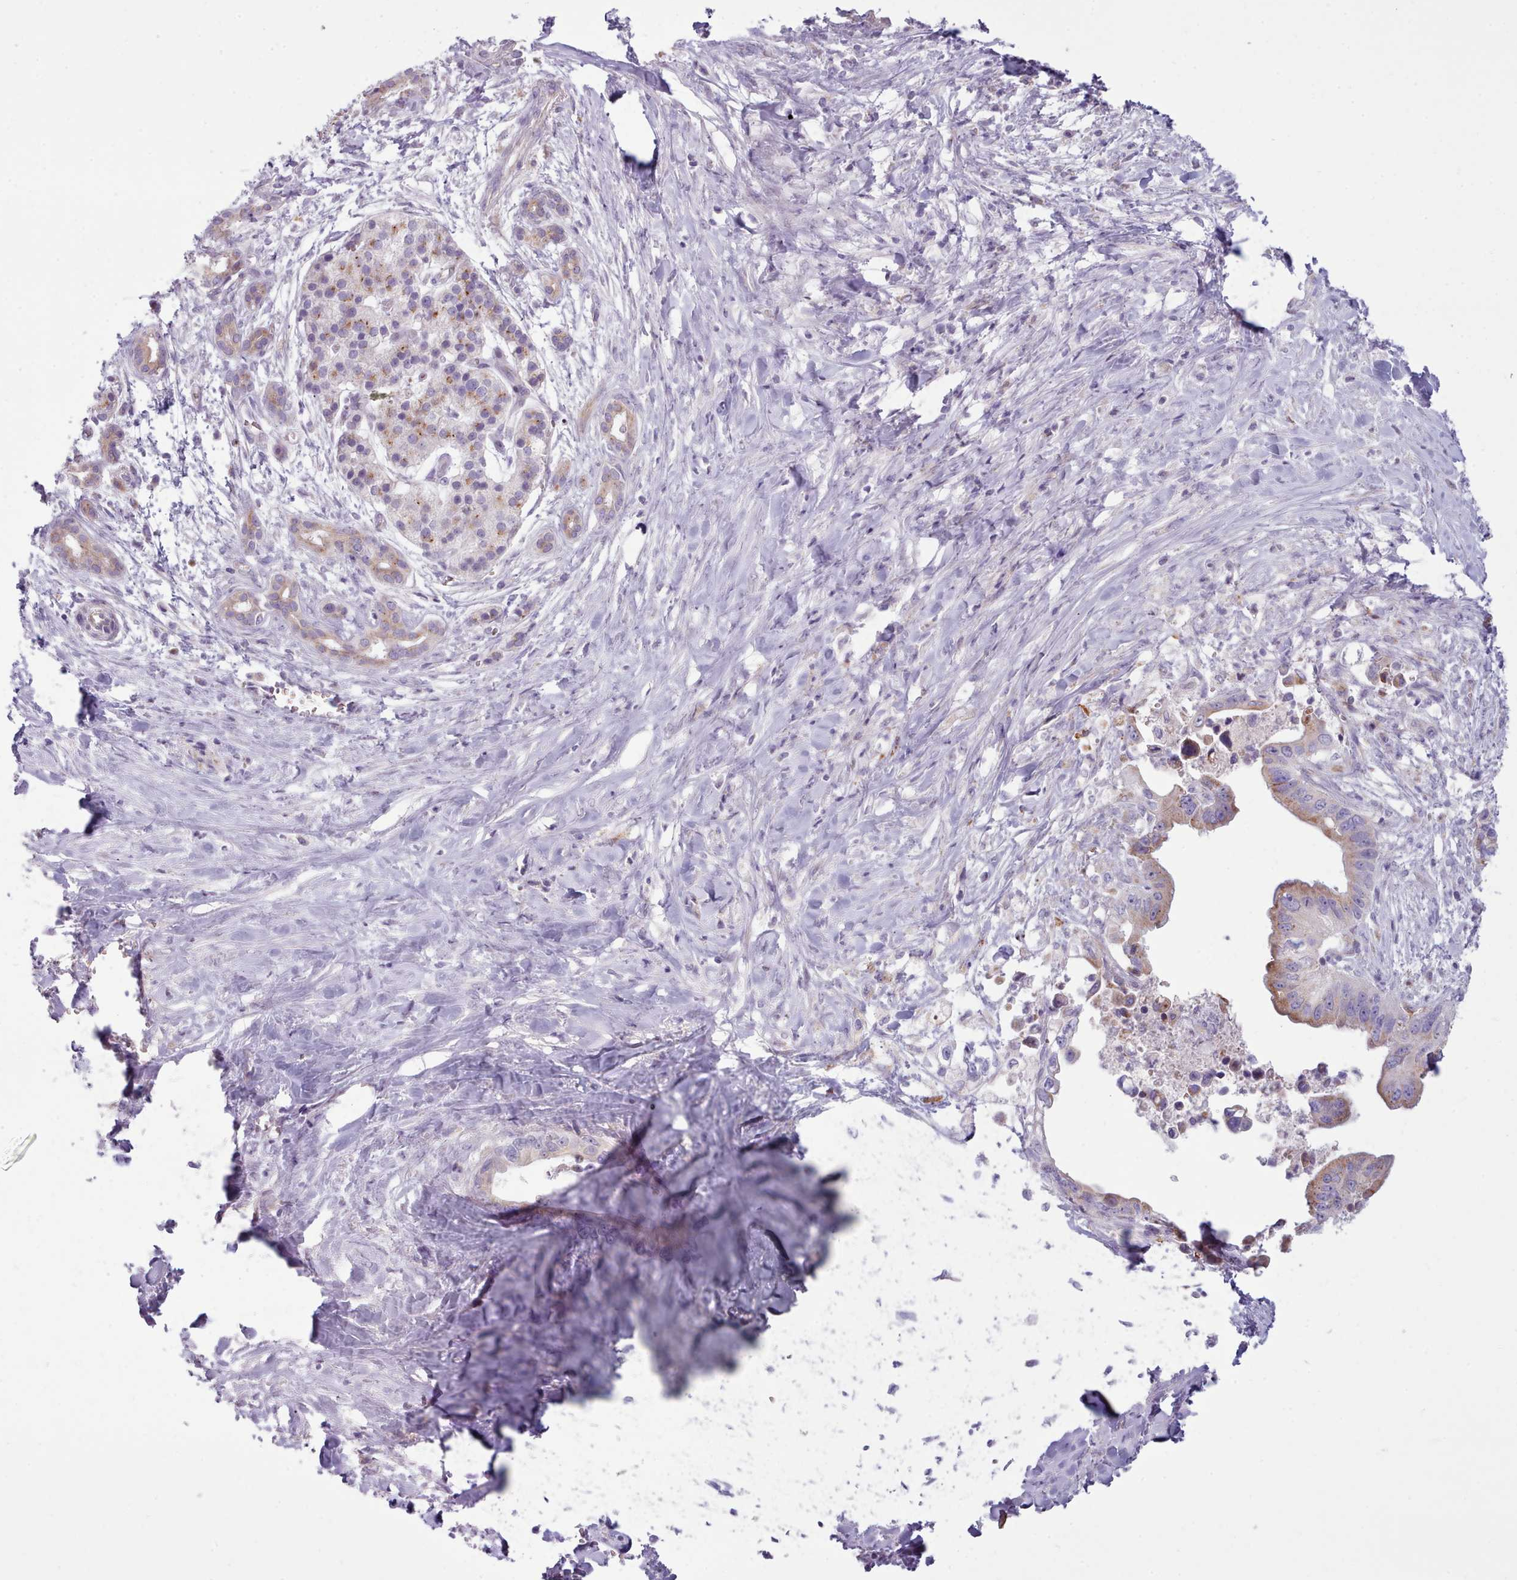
{"staining": {"intensity": "weak", "quantity": "25%-75%", "location": "cytoplasmic/membranous"}, "tissue": "pancreatic cancer", "cell_type": "Tumor cells", "image_type": "cancer", "snomed": [{"axis": "morphology", "description": "Adenocarcinoma, NOS"}, {"axis": "topography", "description": "Pancreas"}], "caption": "Pancreatic cancer stained with a protein marker exhibits weak staining in tumor cells.", "gene": "SLC52A3", "patient": {"sex": "male", "age": 61}}